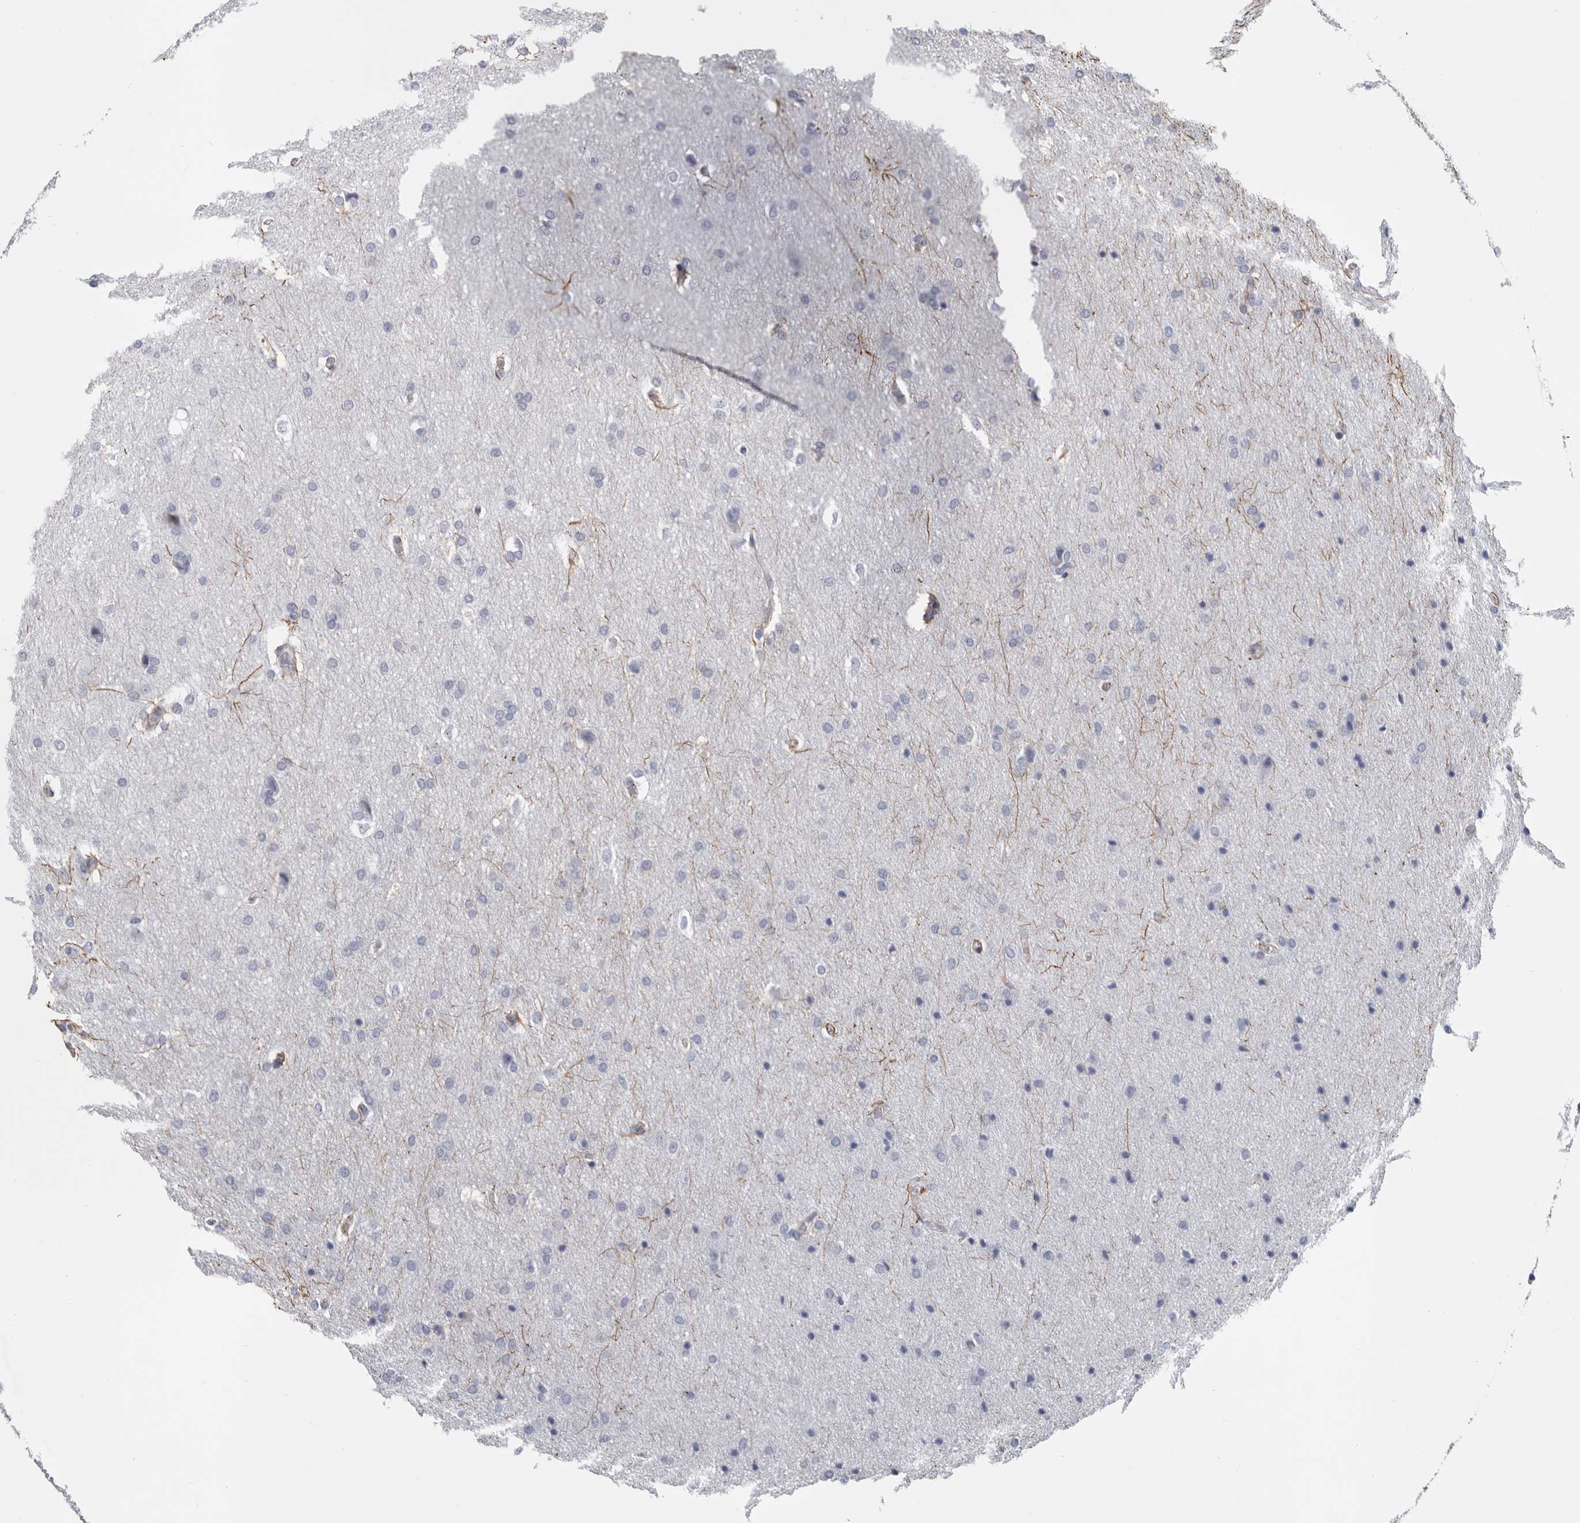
{"staining": {"intensity": "negative", "quantity": "none", "location": "none"}, "tissue": "glioma", "cell_type": "Tumor cells", "image_type": "cancer", "snomed": [{"axis": "morphology", "description": "Glioma, malignant, Low grade"}, {"axis": "topography", "description": "Brain"}], "caption": "The micrograph displays no staining of tumor cells in glioma.", "gene": "WRAP73", "patient": {"sex": "female", "age": 37}}